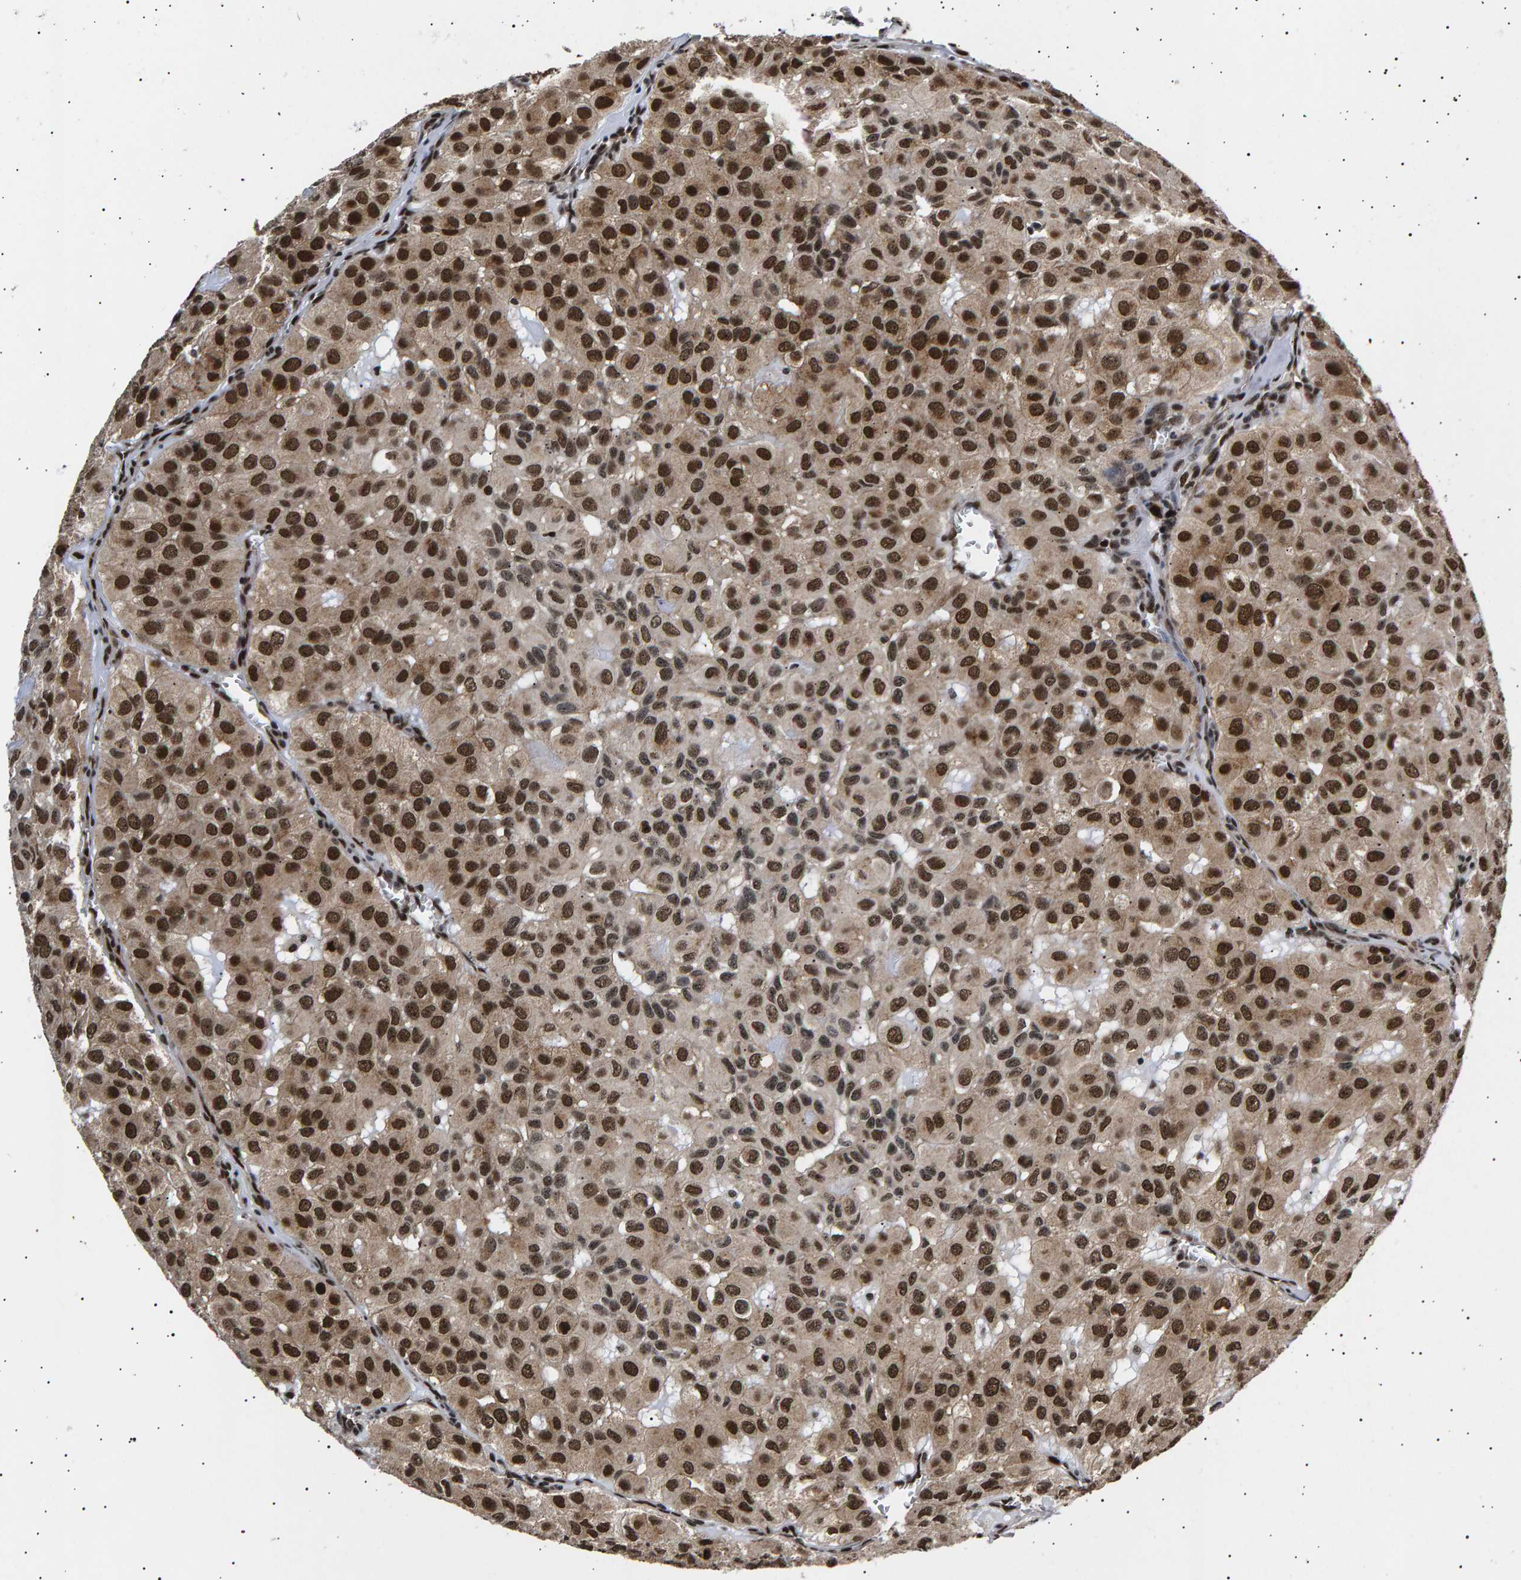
{"staining": {"intensity": "strong", "quantity": ">75%", "location": "nuclear"}, "tissue": "head and neck cancer", "cell_type": "Tumor cells", "image_type": "cancer", "snomed": [{"axis": "morphology", "description": "Adenocarcinoma, NOS"}, {"axis": "topography", "description": "Salivary gland, NOS"}, {"axis": "topography", "description": "Head-Neck"}], "caption": "Immunohistochemistry (DAB) staining of adenocarcinoma (head and neck) displays strong nuclear protein staining in about >75% of tumor cells. The staining is performed using DAB brown chromogen to label protein expression. The nuclei are counter-stained blue using hematoxylin.", "gene": "ANKRD40", "patient": {"sex": "female", "age": 76}}